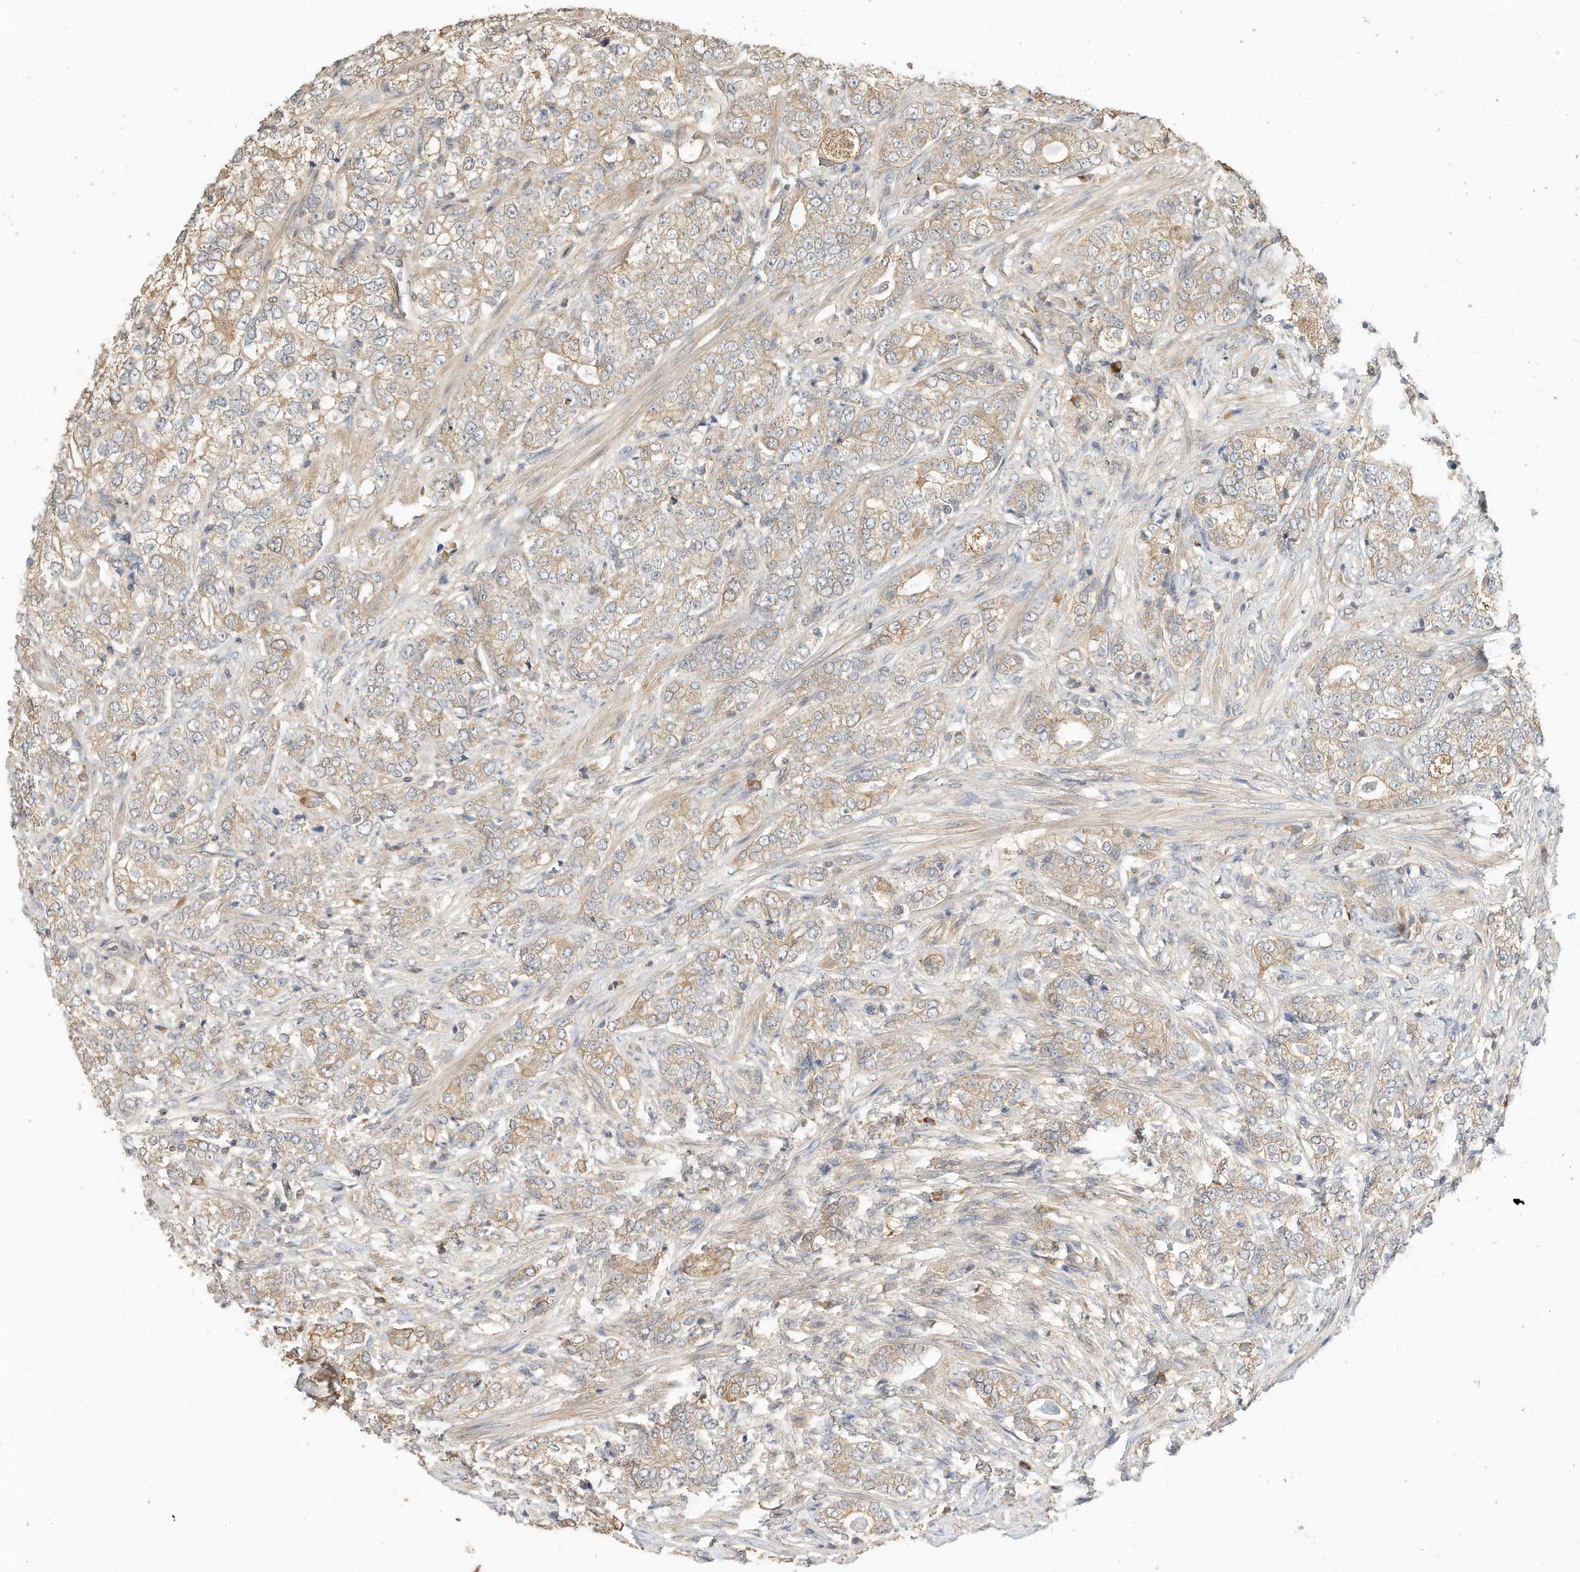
{"staining": {"intensity": "weak", "quantity": "25%-75%", "location": "cytoplasmic/membranous"}, "tissue": "prostate cancer", "cell_type": "Tumor cells", "image_type": "cancer", "snomed": [{"axis": "morphology", "description": "Adenocarcinoma, High grade"}, {"axis": "topography", "description": "Prostate"}], "caption": "Protein staining by IHC shows weak cytoplasmic/membranous positivity in about 25%-75% of tumor cells in prostate cancer (high-grade adenocarcinoma).", "gene": "OFD1", "patient": {"sex": "male", "age": 69}}